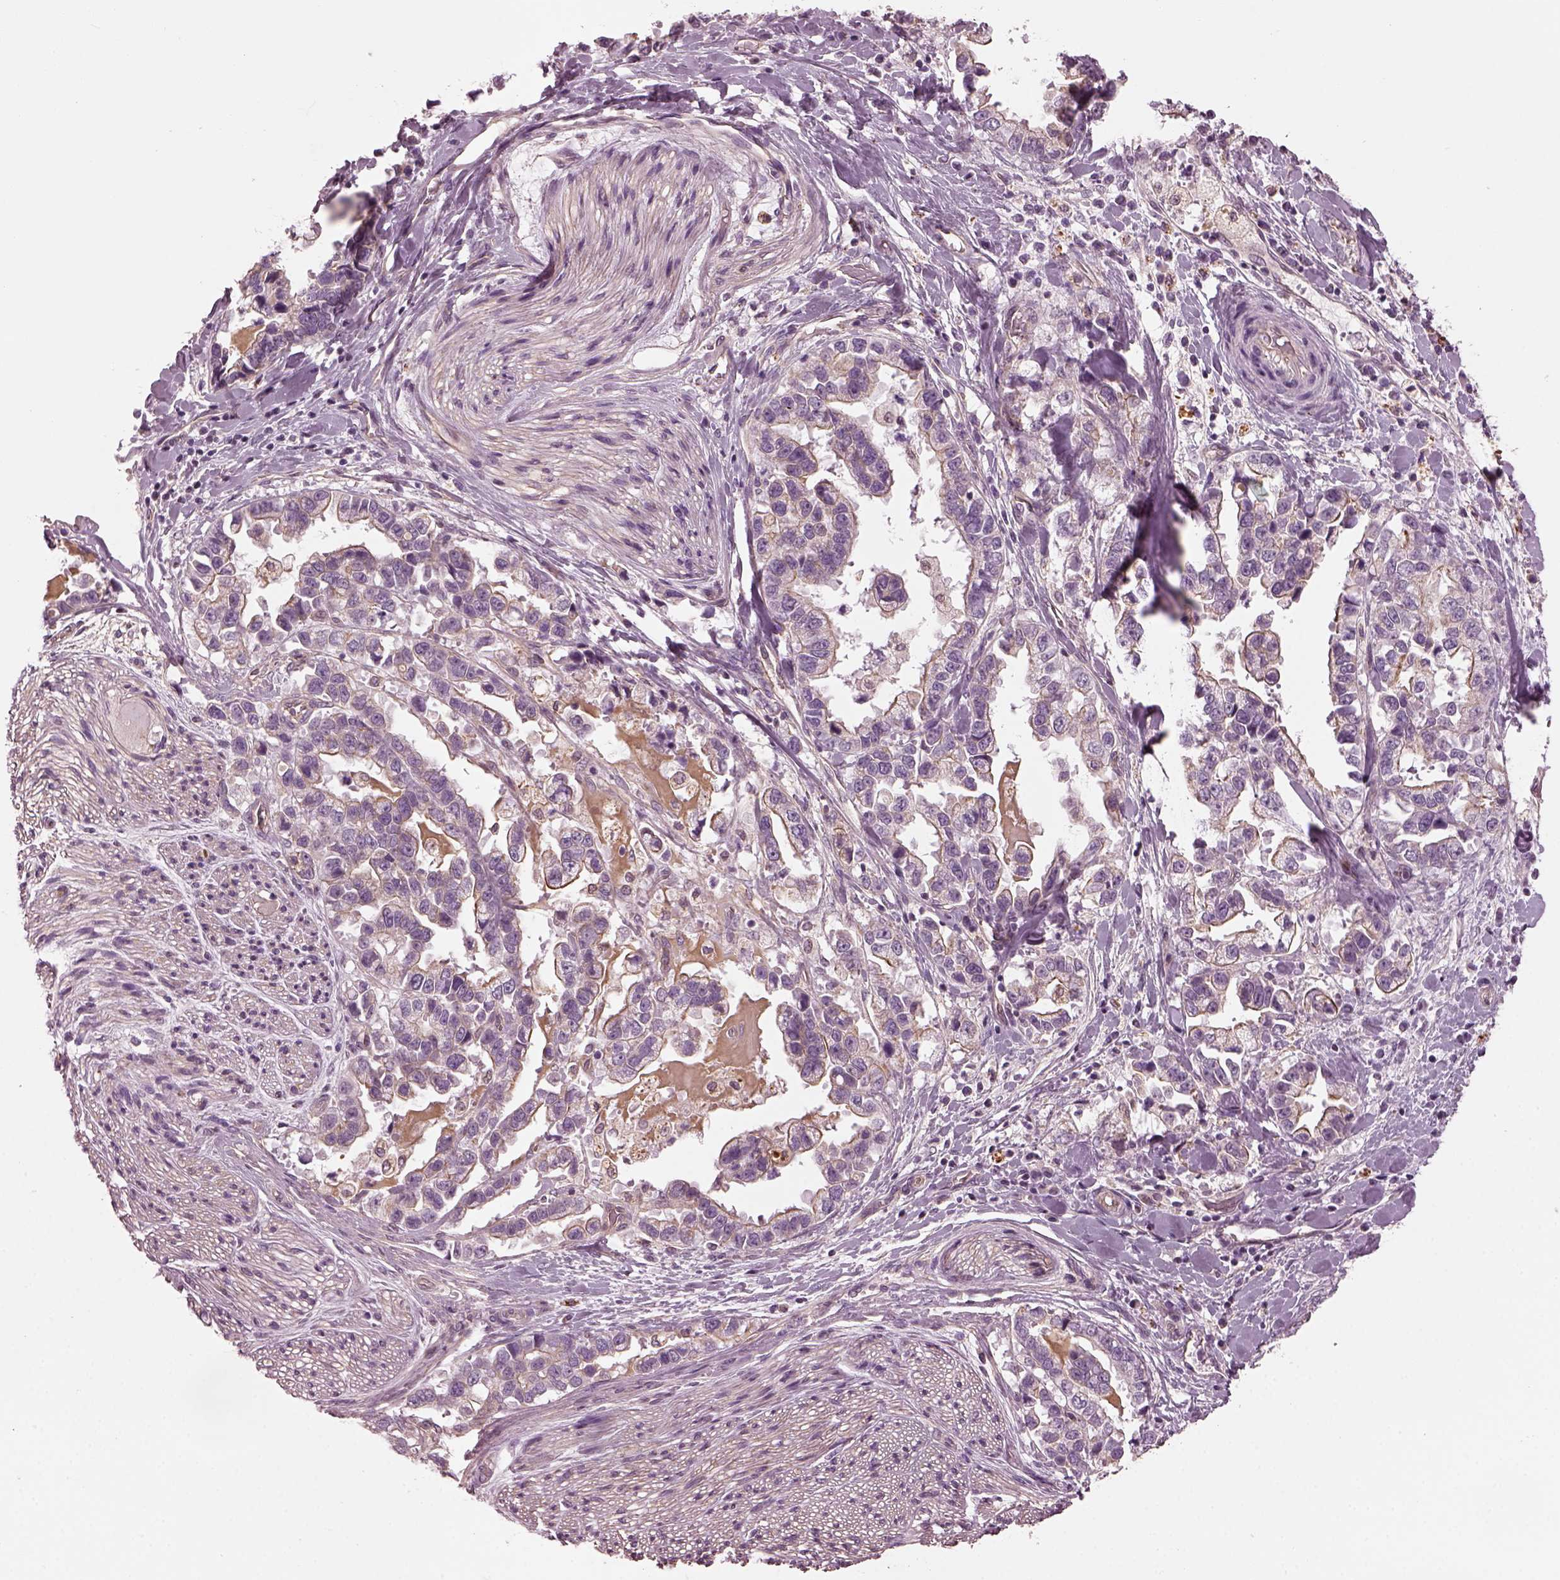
{"staining": {"intensity": "moderate", "quantity": "25%-75%", "location": "cytoplasmic/membranous"}, "tissue": "stomach cancer", "cell_type": "Tumor cells", "image_type": "cancer", "snomed": [{"axis": "morphology", "description": "Adenocarcinoma, NOS"}, {"axis": "topography", "description": "Stomach"}], "caption": "Protein expression analysis of adenocarcinoma (stomach) reveals moderate cytoplasmic/membranous staining in about 25%-75% of tumor cells. (IHC, brightfield microscopy, high magnification).", "gene": "ODAD1", "patient": {"sex": "male", "age": 59}}